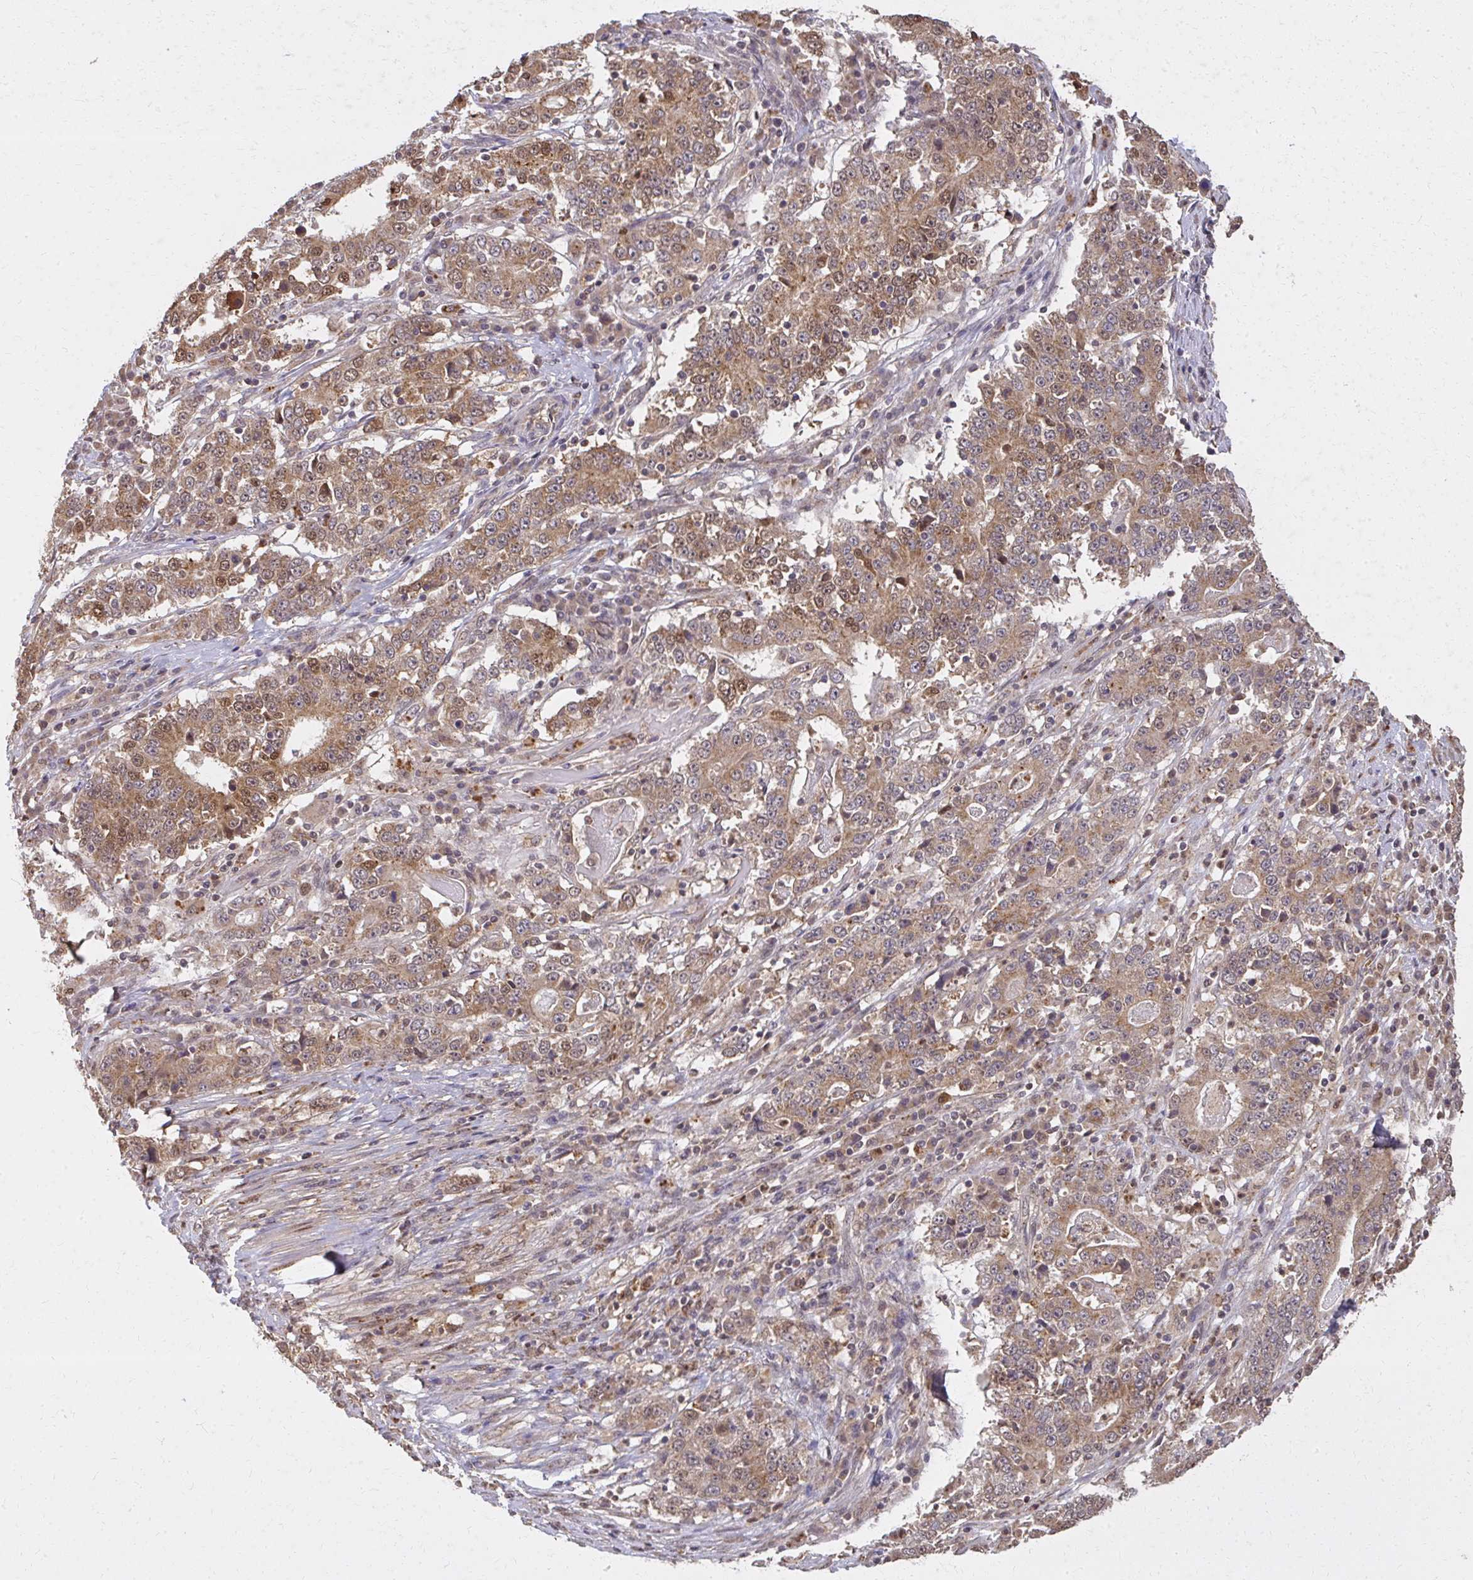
{"staining": {"intensity": "moderate", "quantity": ">75%", "location": "cytoplasmic/membranous,nuclear"}, "tissue": "stomach cancer", "cell_type": "Tumor cells", "image_type": "cancer", "snomed": [{"axis": "morphology", "description": "Adenocarcinoma, NOS"}, {"axis": "topography", "description": "Stomach"}], "caption": "A brown stain highlights moderate cytoplasmic/membranous and nuclear expression of a protein in stomach cancer (adenocarcinoma) tumor cells. (DAB IHC with brightfield microscopy, high magnification).", "gene": "LARS2", "patient": {"sex": "male", "age": 59}}